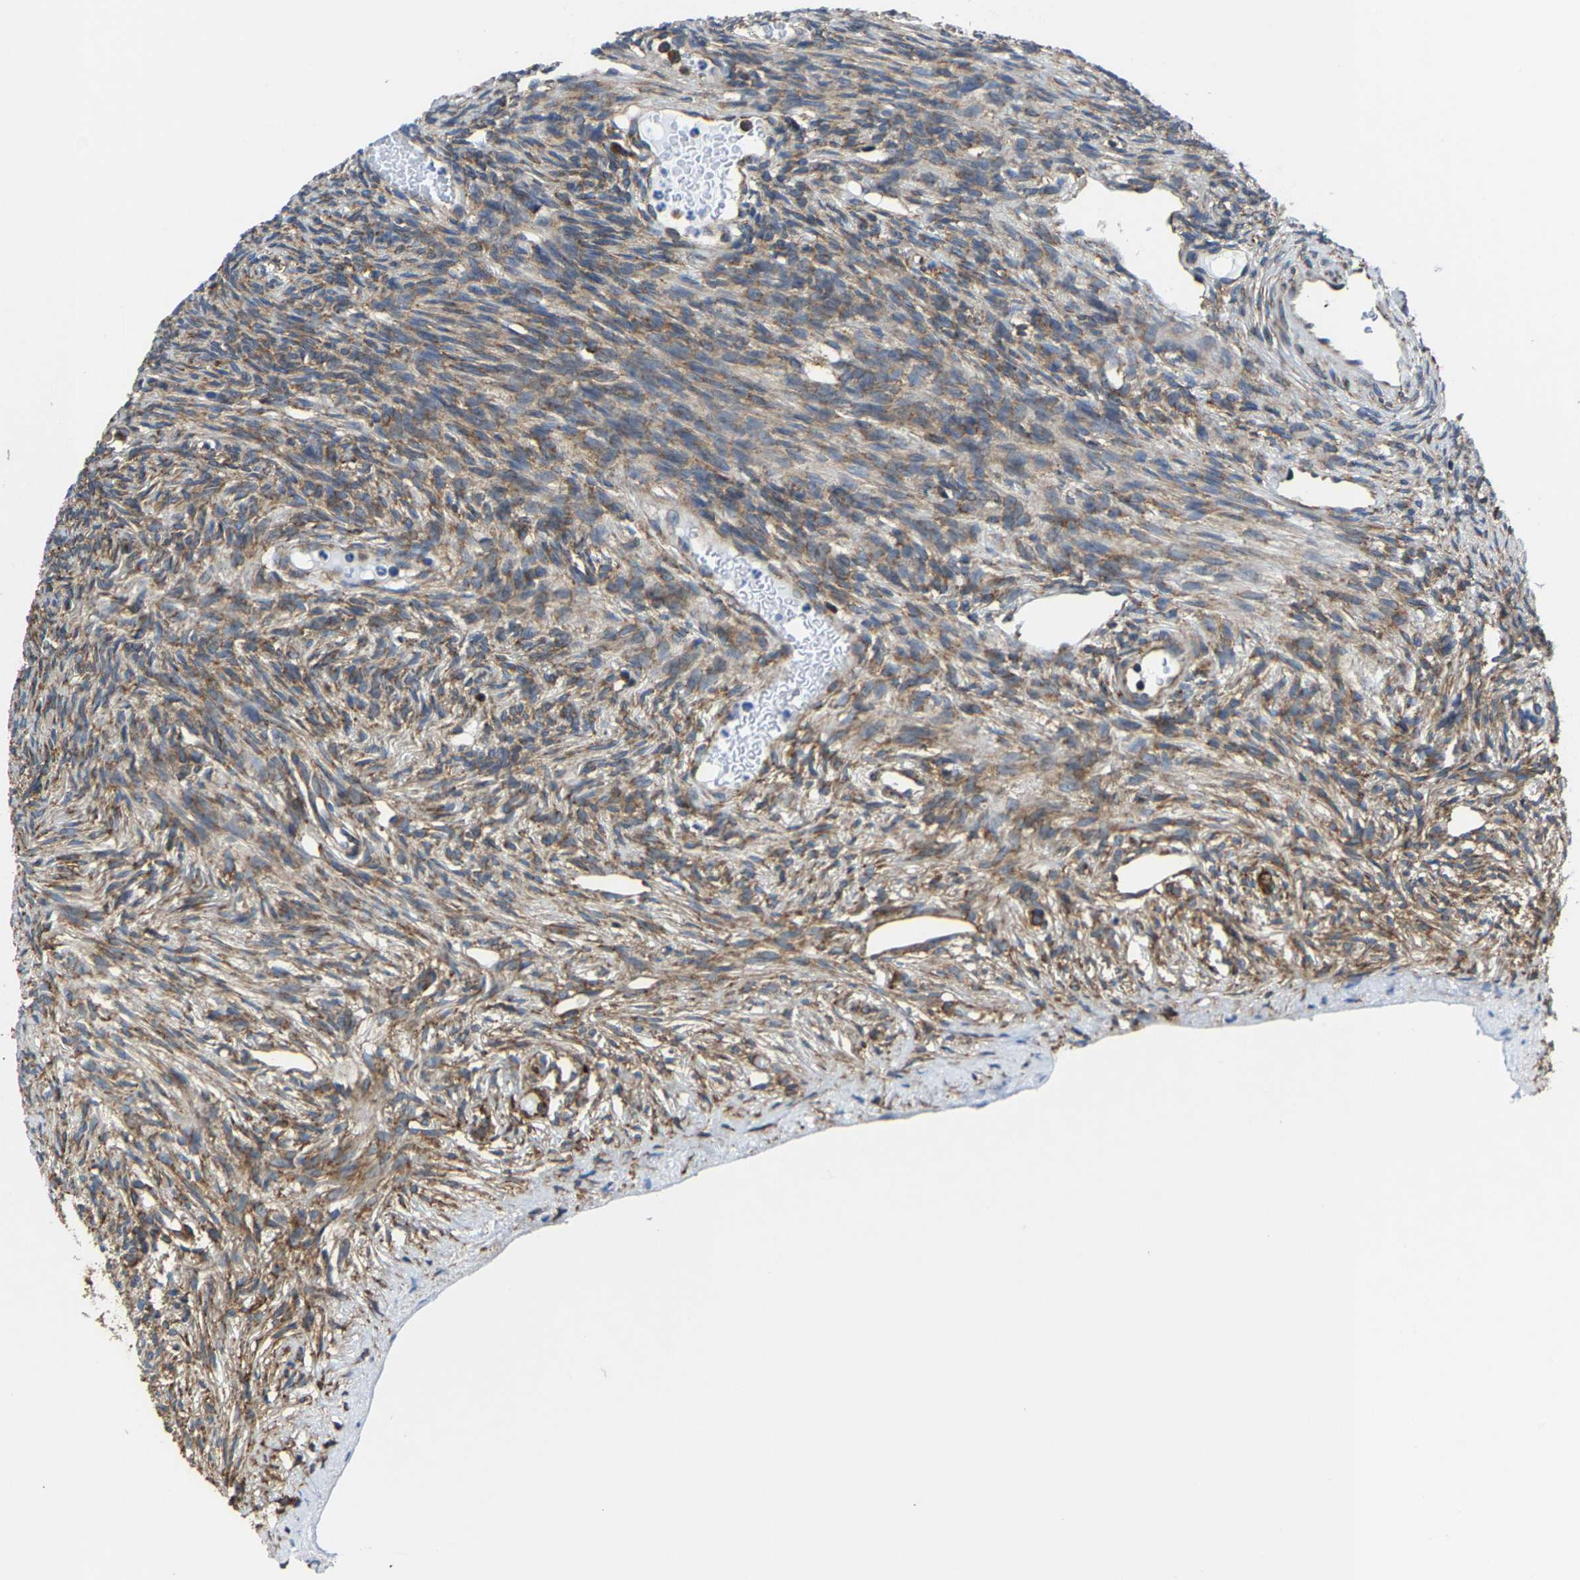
{"staining": {"intensity": "moderate", "quantity": "25%-75%", "location": "cytoplasmic/membranous"}, "tissue": "ovary", "cell_type": "Ovarian stroma cells", "image_type": "normal", "snomed": [{"axis": "morphology", "description": "Normal tissue, NOS"}, {"axis": "topography", "description": "Ovary"}], "caption": "Immunohistochemistry (IHC) (DAB (3,3'-diaminobenzidine)) staining of benign ovary shows moderate cytoplasmic/membranous protein staining in about 25%-75% of ovarian stroma cells.", "gene": "G3BP2", "patient": {"sex": "female", "age": 33}}